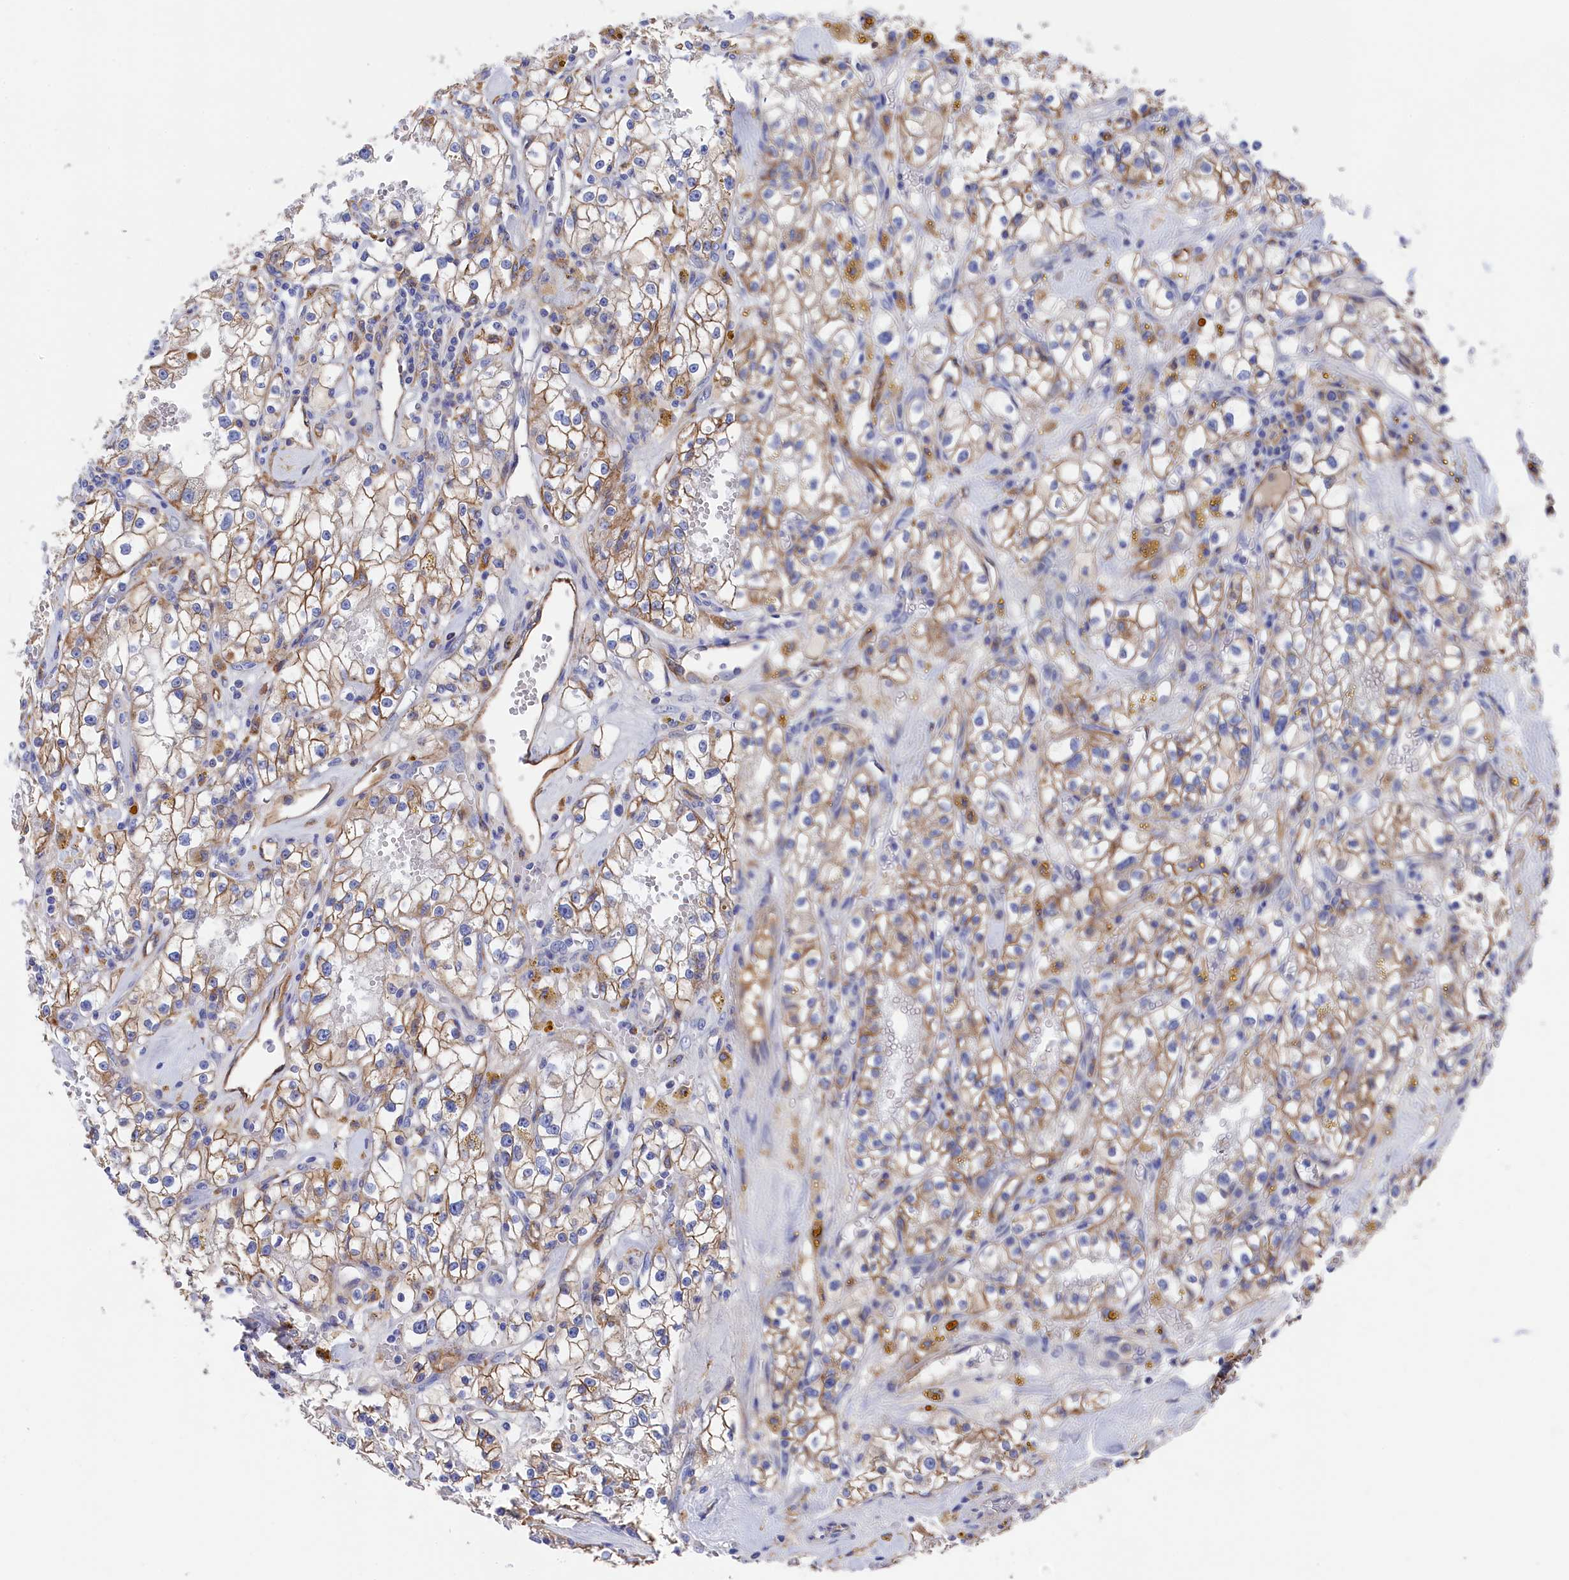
{"staining": {"intensity": "moderate", "quantity": "25%-75%", "location": "cytoplasmic/membranous"}, "tissue": "renal cancer", "cell_type": "Tumor cells", "image_type": "cancer", "snomed": [{"axis": "morphology", "description": "Adenocarcinoma, NOS"}, {"axis": "topography", "description": "Kidney"}], "caption": "There is medium levels of moderate cytoplasmic/membranous staining in tumor cells of renal cancer (adenocarcinoma), as demonstrated by immunohistochemical staining (brown color).", "gene": "C12orf73", "patient": {"sex": "male", "age": 56}}